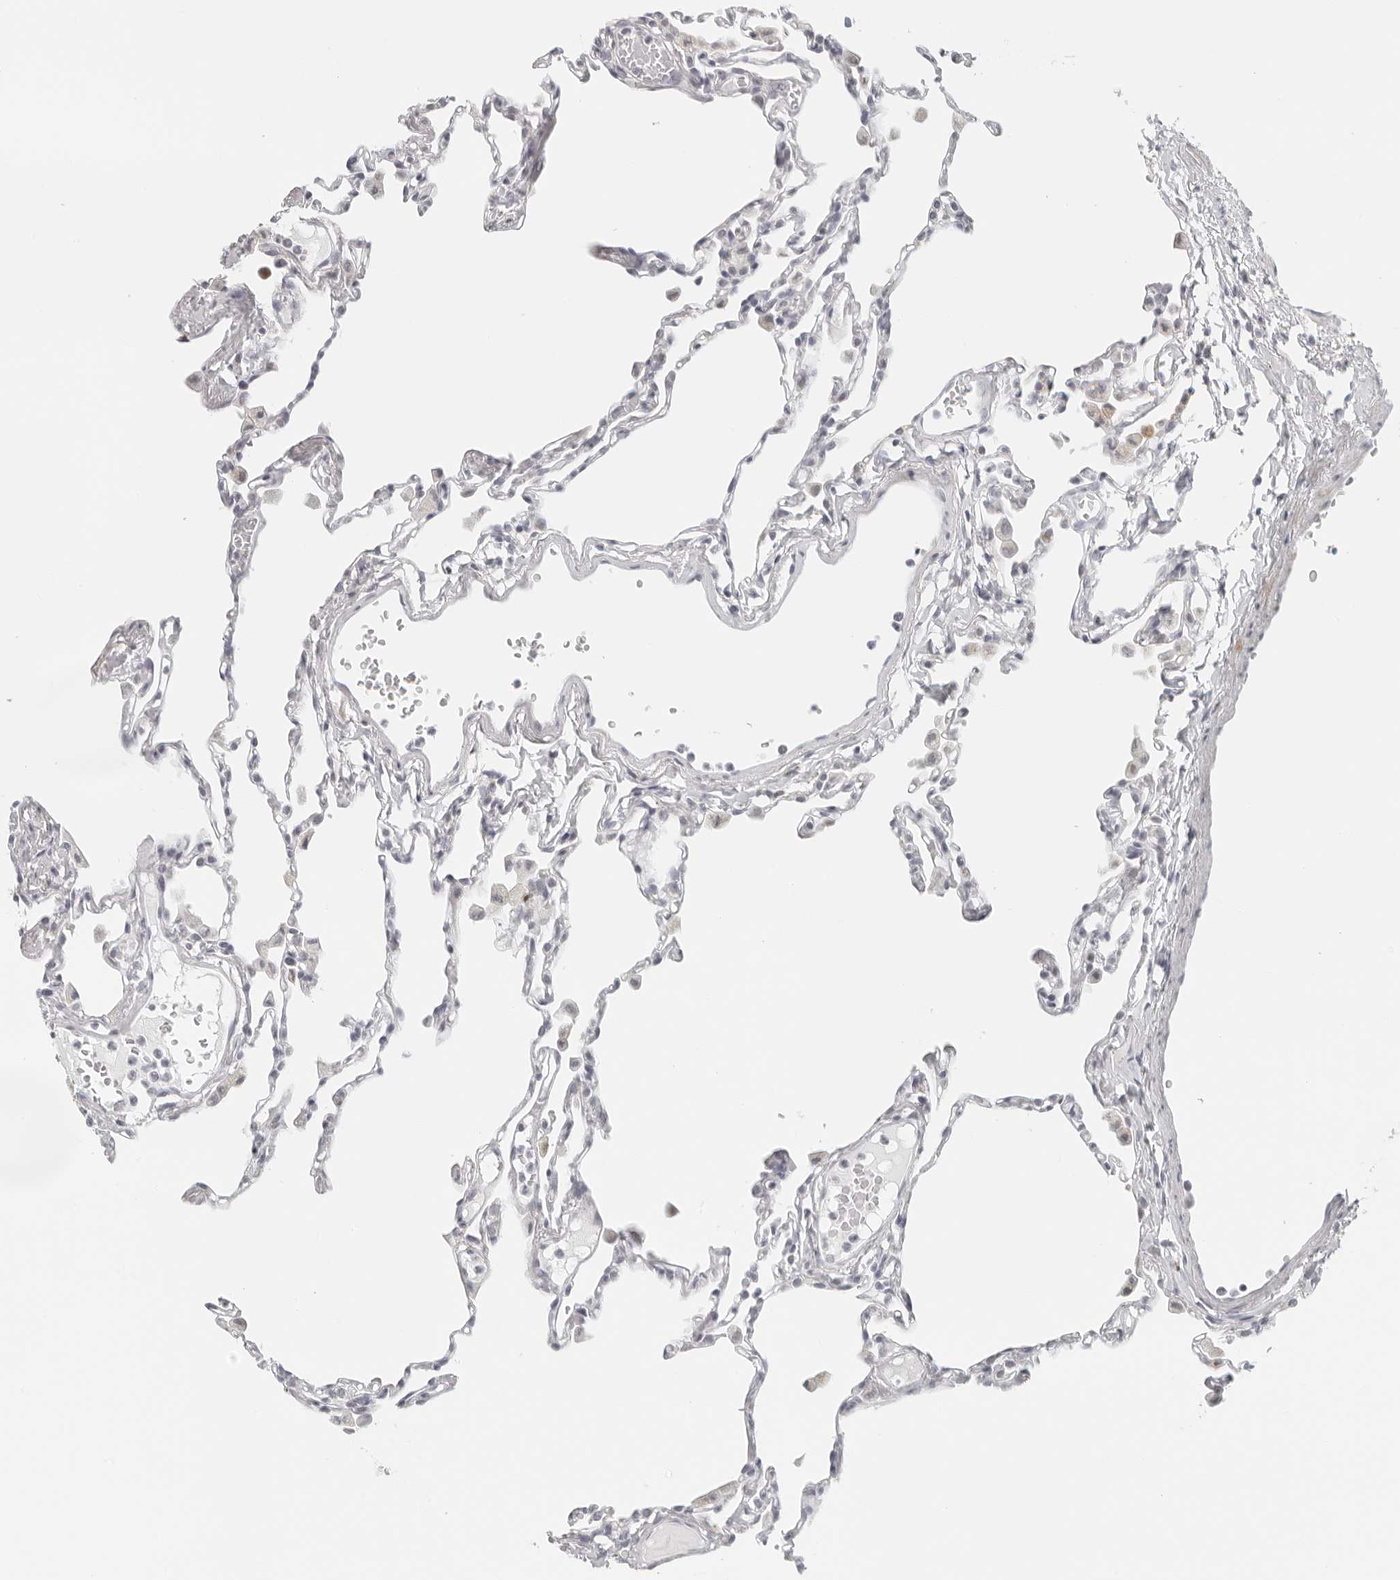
{"staining": {"intensity": "negative", "quantity": "none", "location": "none"}, "tissue": "lung", "cell_type": "Alveolar cells", "image_type": "normal", "snomed": [{"axis": "morphology", "description": "Normal tissue, NOS"}, {"axis": "topography", "description": "Lung"}], "caption": "DAB (3,3'-diaminobenzidine) immunohistochemical staining of normal lung displays no significant staining in alveolar cells.", "gene": "RPS6KC1", "patient": {"sex": "female", "age": 49}}